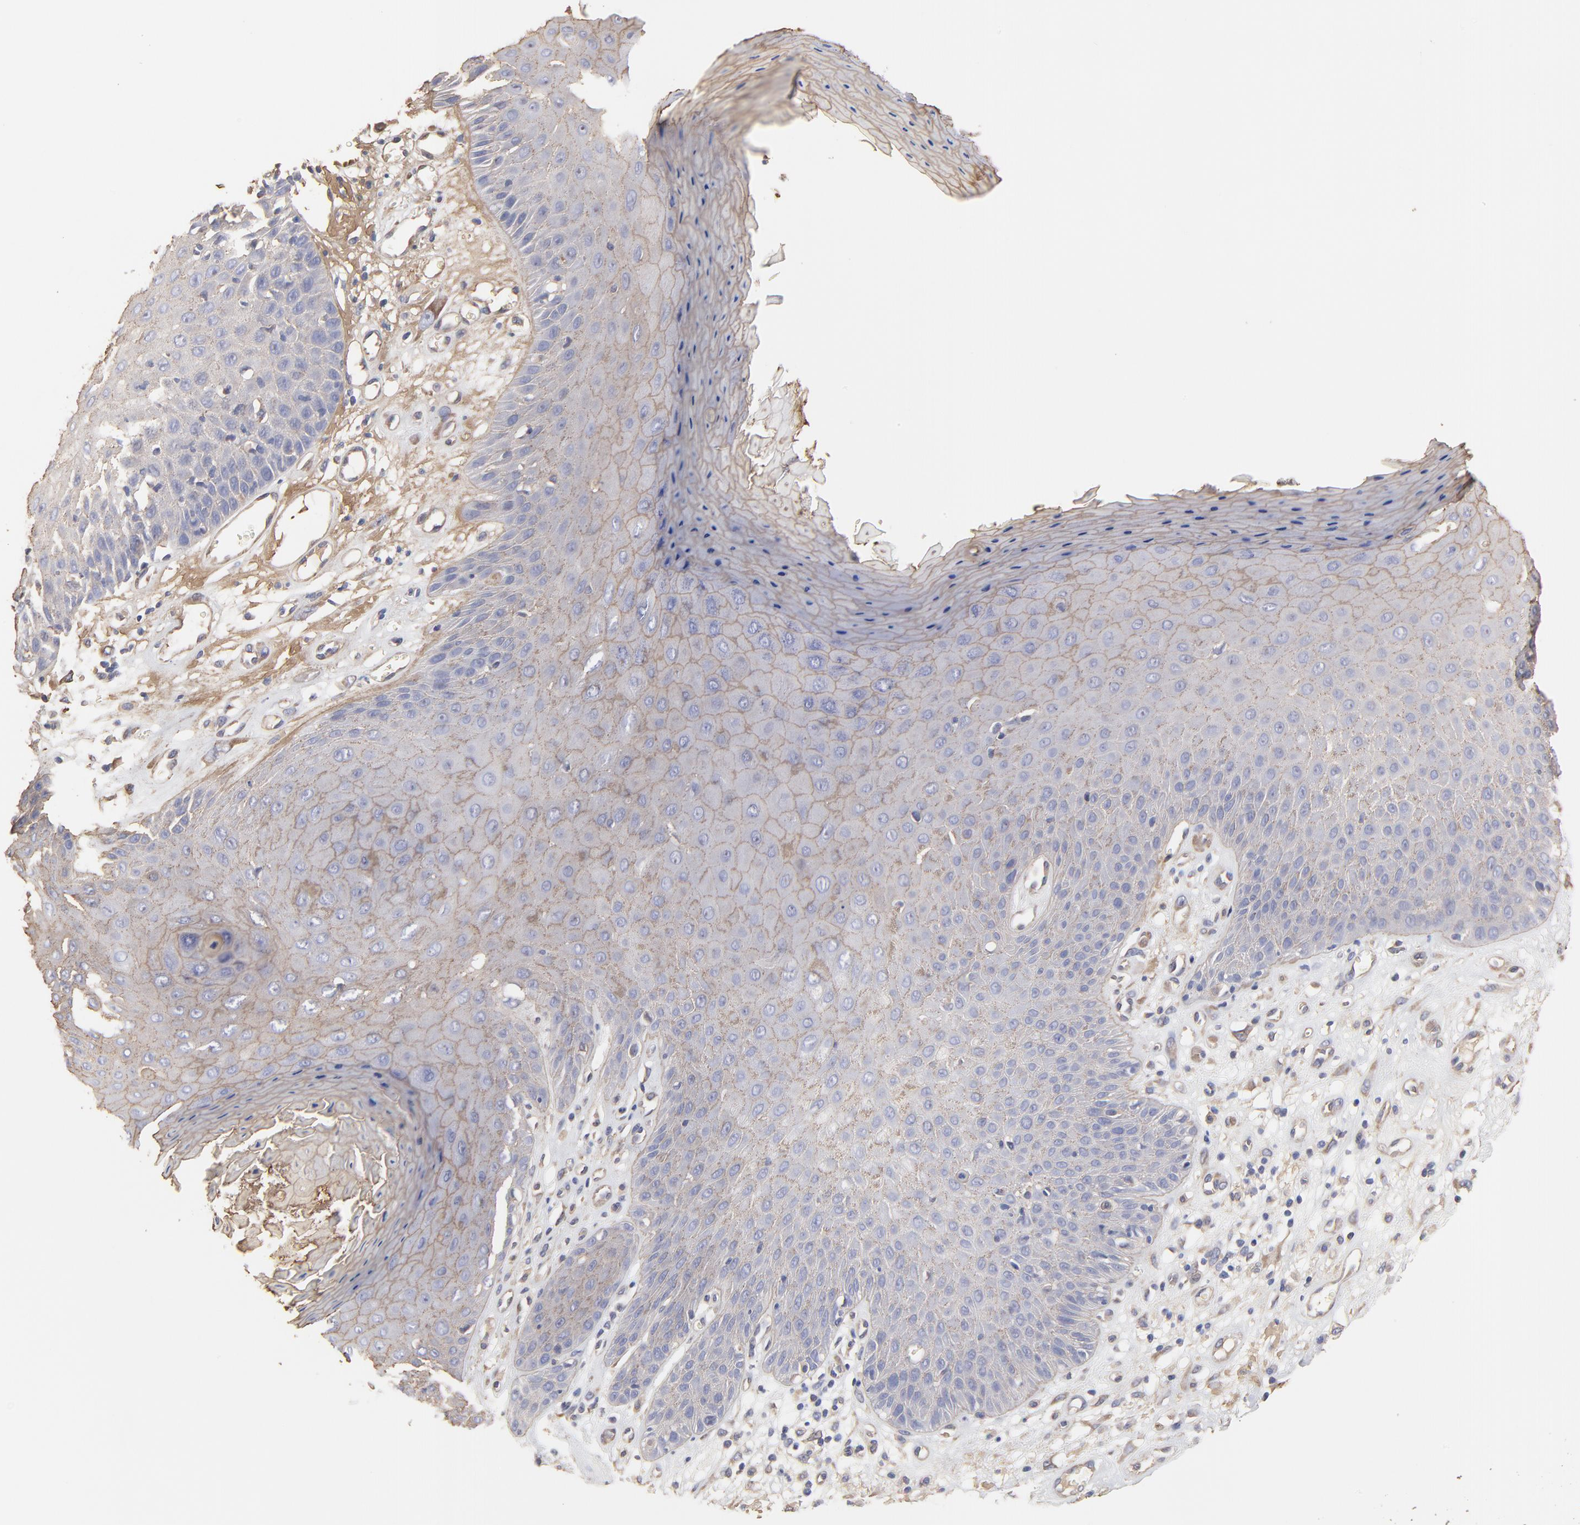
{"staining": {"intensity": "weak", "quantity": ">75%", "location": "cytoplasmic/membranous"}, "tissue": "skin cancer", "cell_type": "Tumor cells", "image_type": "cancer", "snomed": [{"axis": "morphology", "description": "Squamous cell carcinoma, NOS"}, {"axis": "topography", "description": "Skin"}], "caption": "This image exhibits IHC staining of human skin cancer, with low weak cytoplasmic/membranous staining in about >75% of tumor cells.", "gene": "LRCH2", "patient": {"sex": "male", "age": 65}}